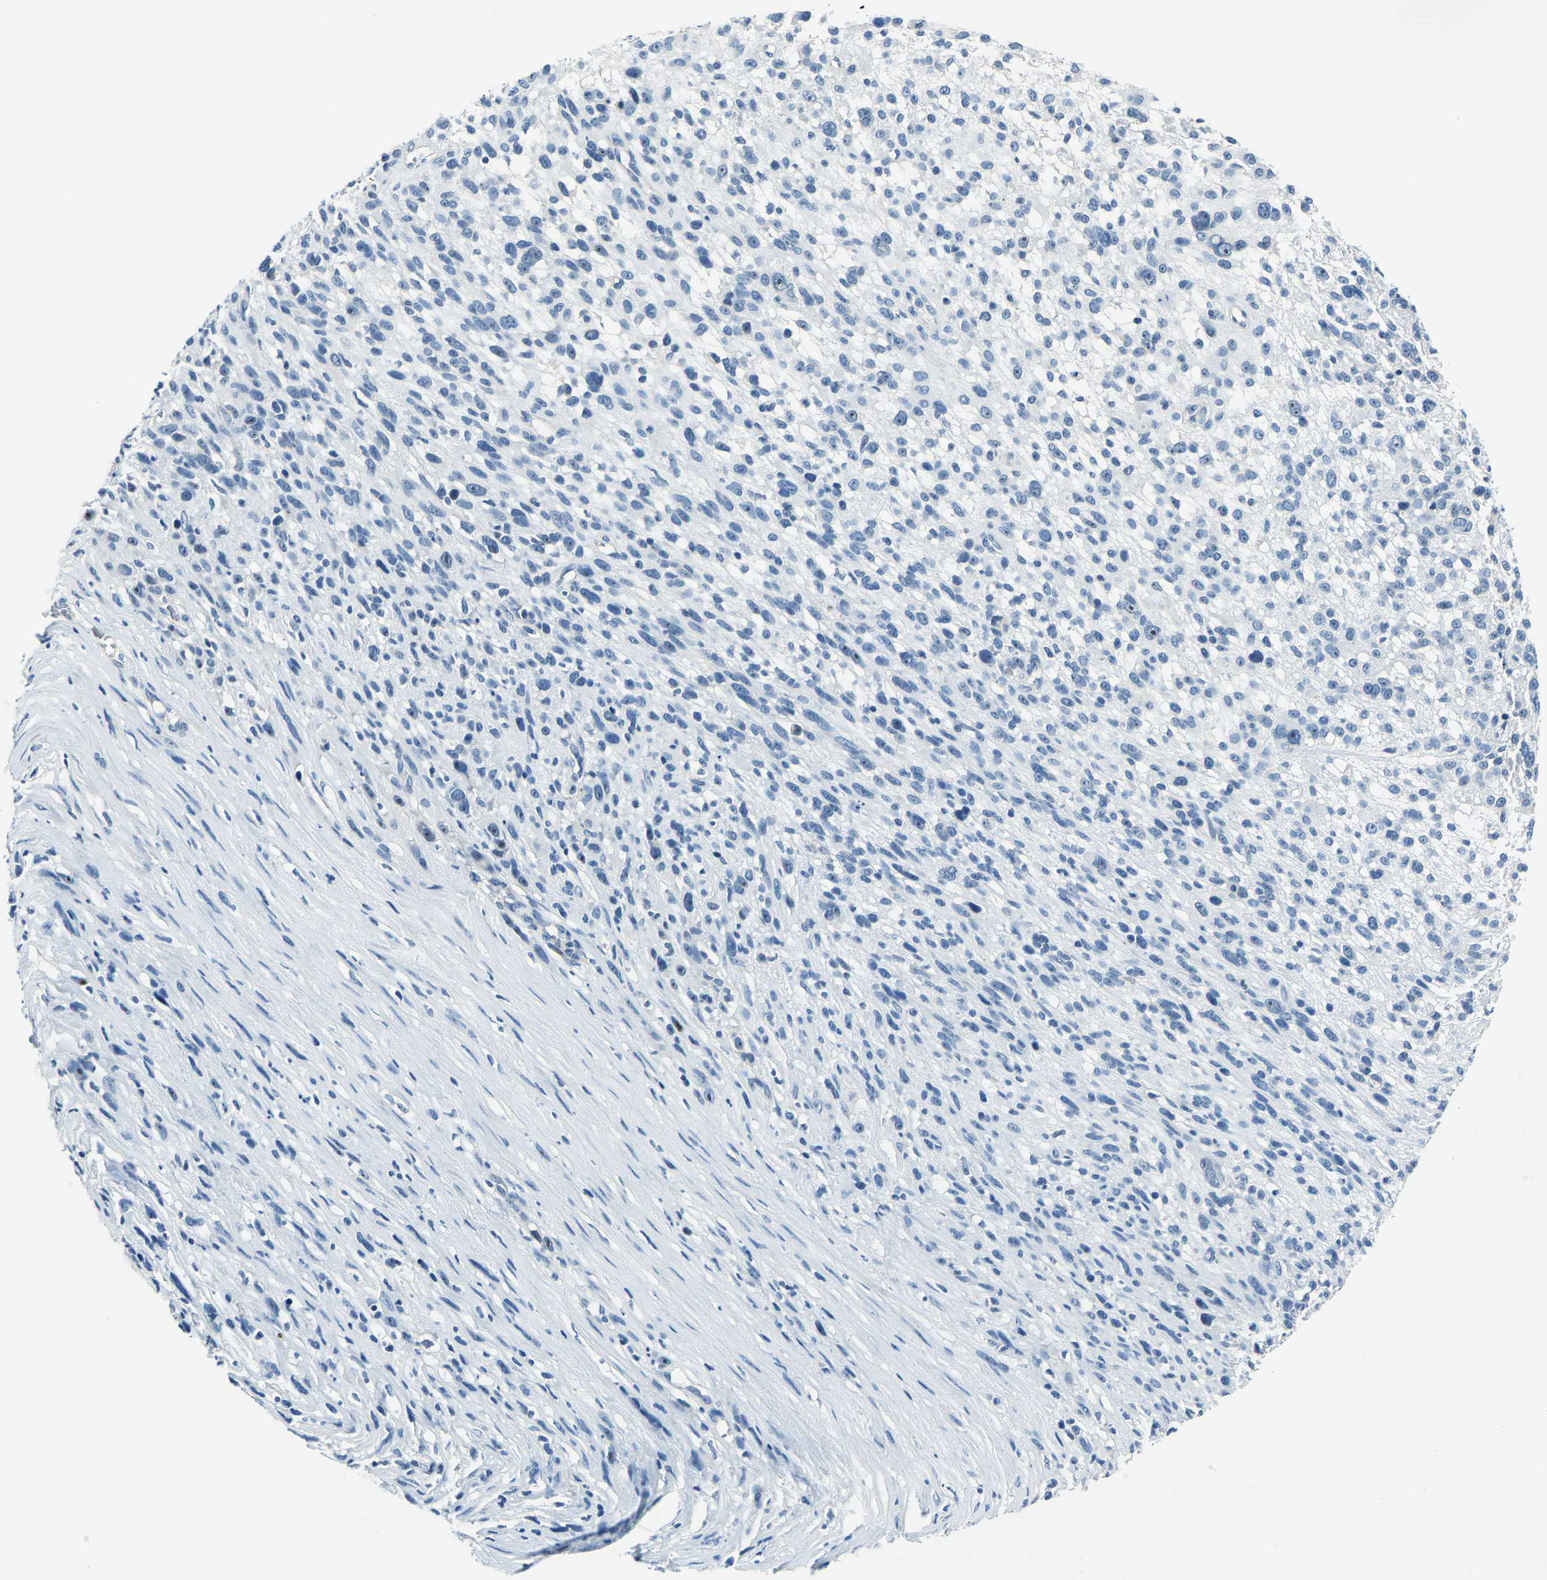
{"staining": {"intensity": "moderate", "quantity": "<25%", "location": "nuclear"}, "tissue": "melanoma", "cell_type": "Tumor cells", "image_type": "cancer", "snomed": [{"axis": "morphology", "description": "Malignant melanoma, NOS"}, {"axis": "topography", "description": "Skin"}], "caption": "The image demonstrates a brown stain indicating the presence of a protein in the nuclear of tumor cells in malignant melanoma.", "gene": "RRP1", "patient": {"sex": "female", "age": 55}}